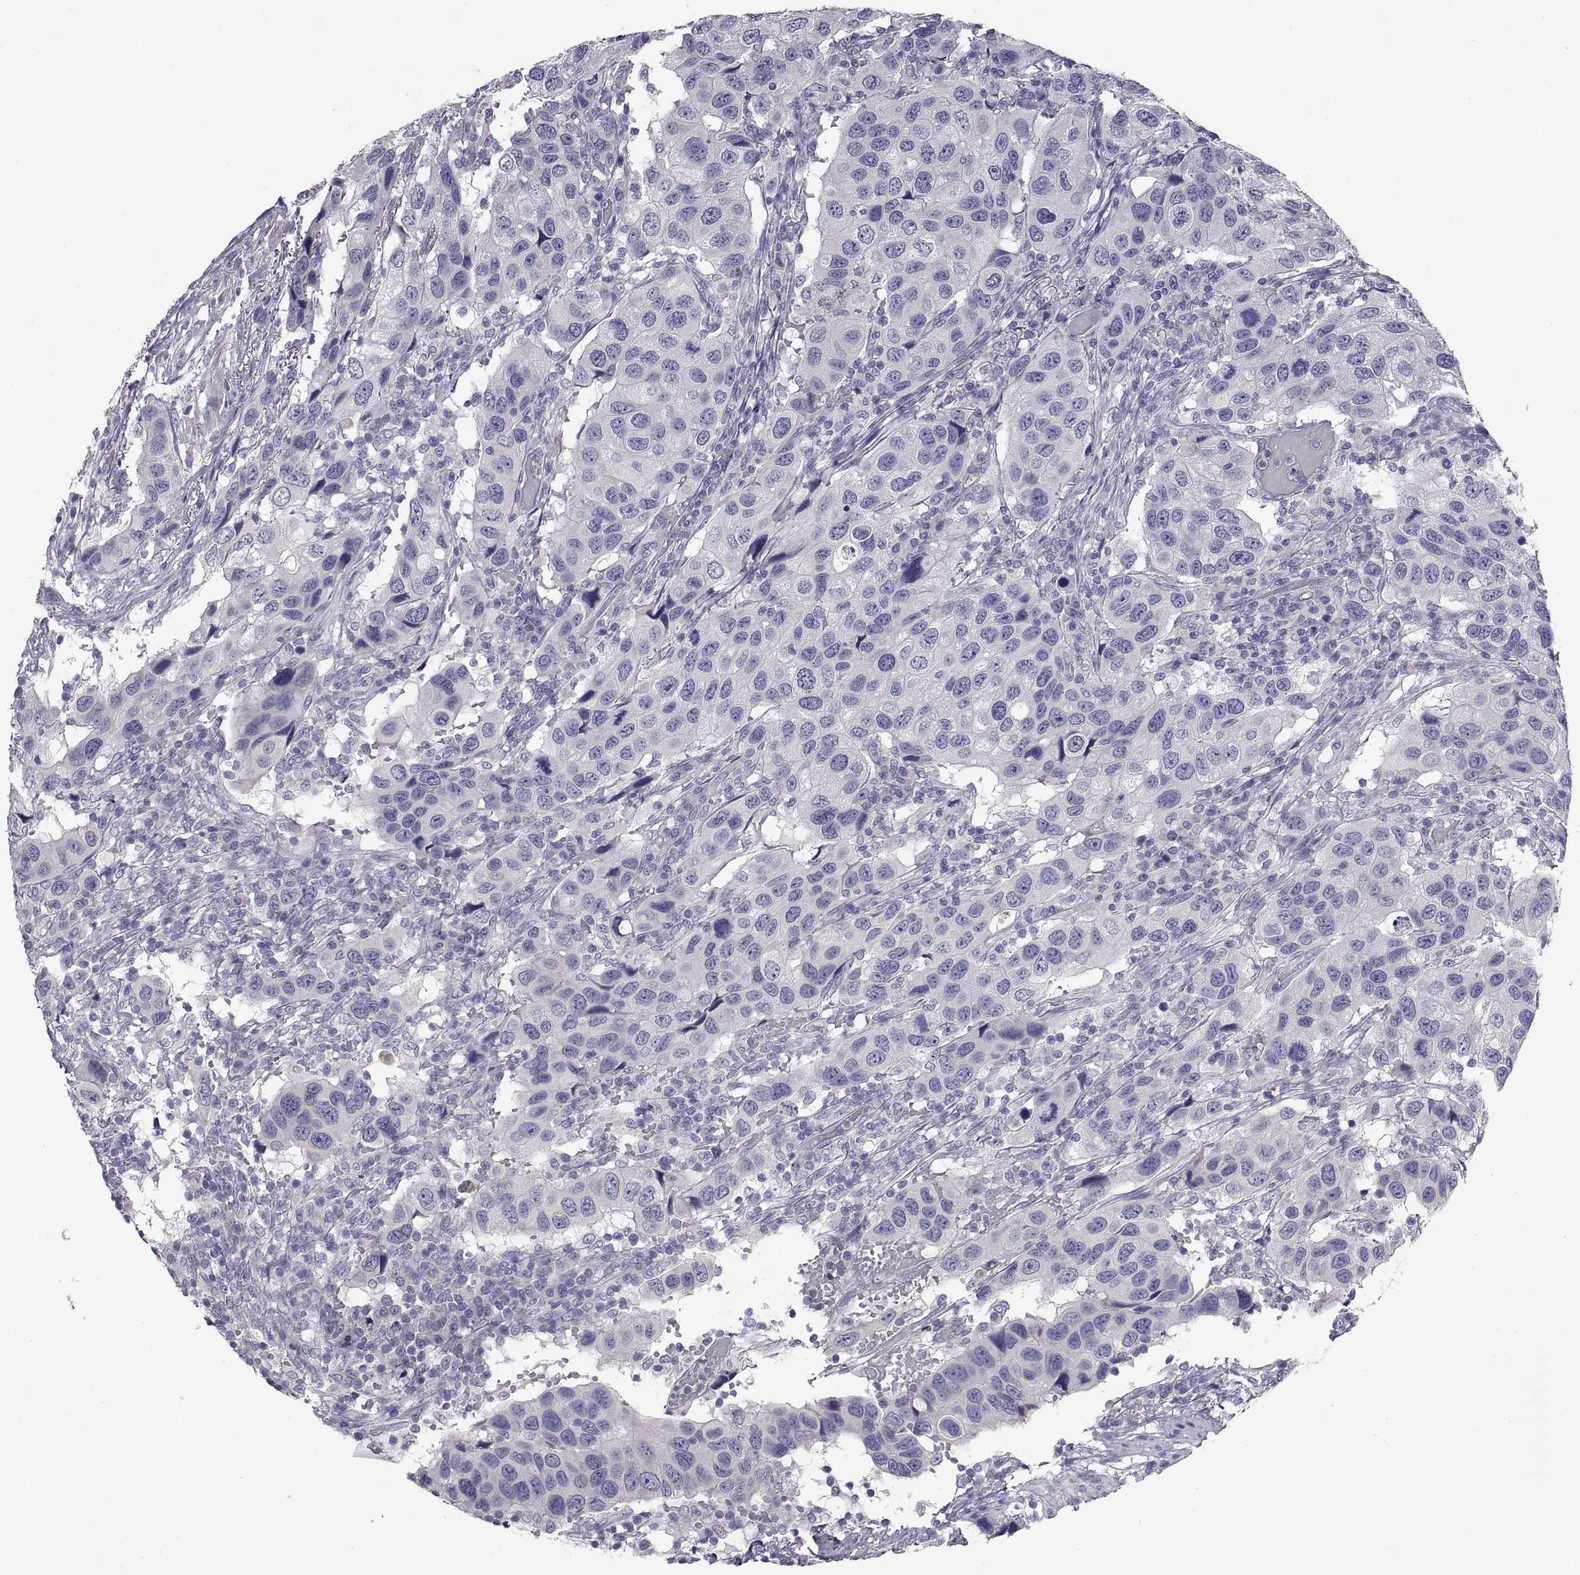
{"staining": {"intensity": "negative", "quantity": "none", "location": "none"}, "tissue": "urothelial cancer", "cell_type": "Tumor cells", "image_type": "cancer", "snomed": [{"axis": "morphology", "description": "Urothelial carcinoma, High grade"}, {"axis": "topography", "description": "Urinary bladder"}], "caption": "Protein analysis of high-grade urothelial carcinoma shows no significant positivity in tumor cells.", "gene": "ADAM32", "patient": {"sex": "male", "age": 79}}